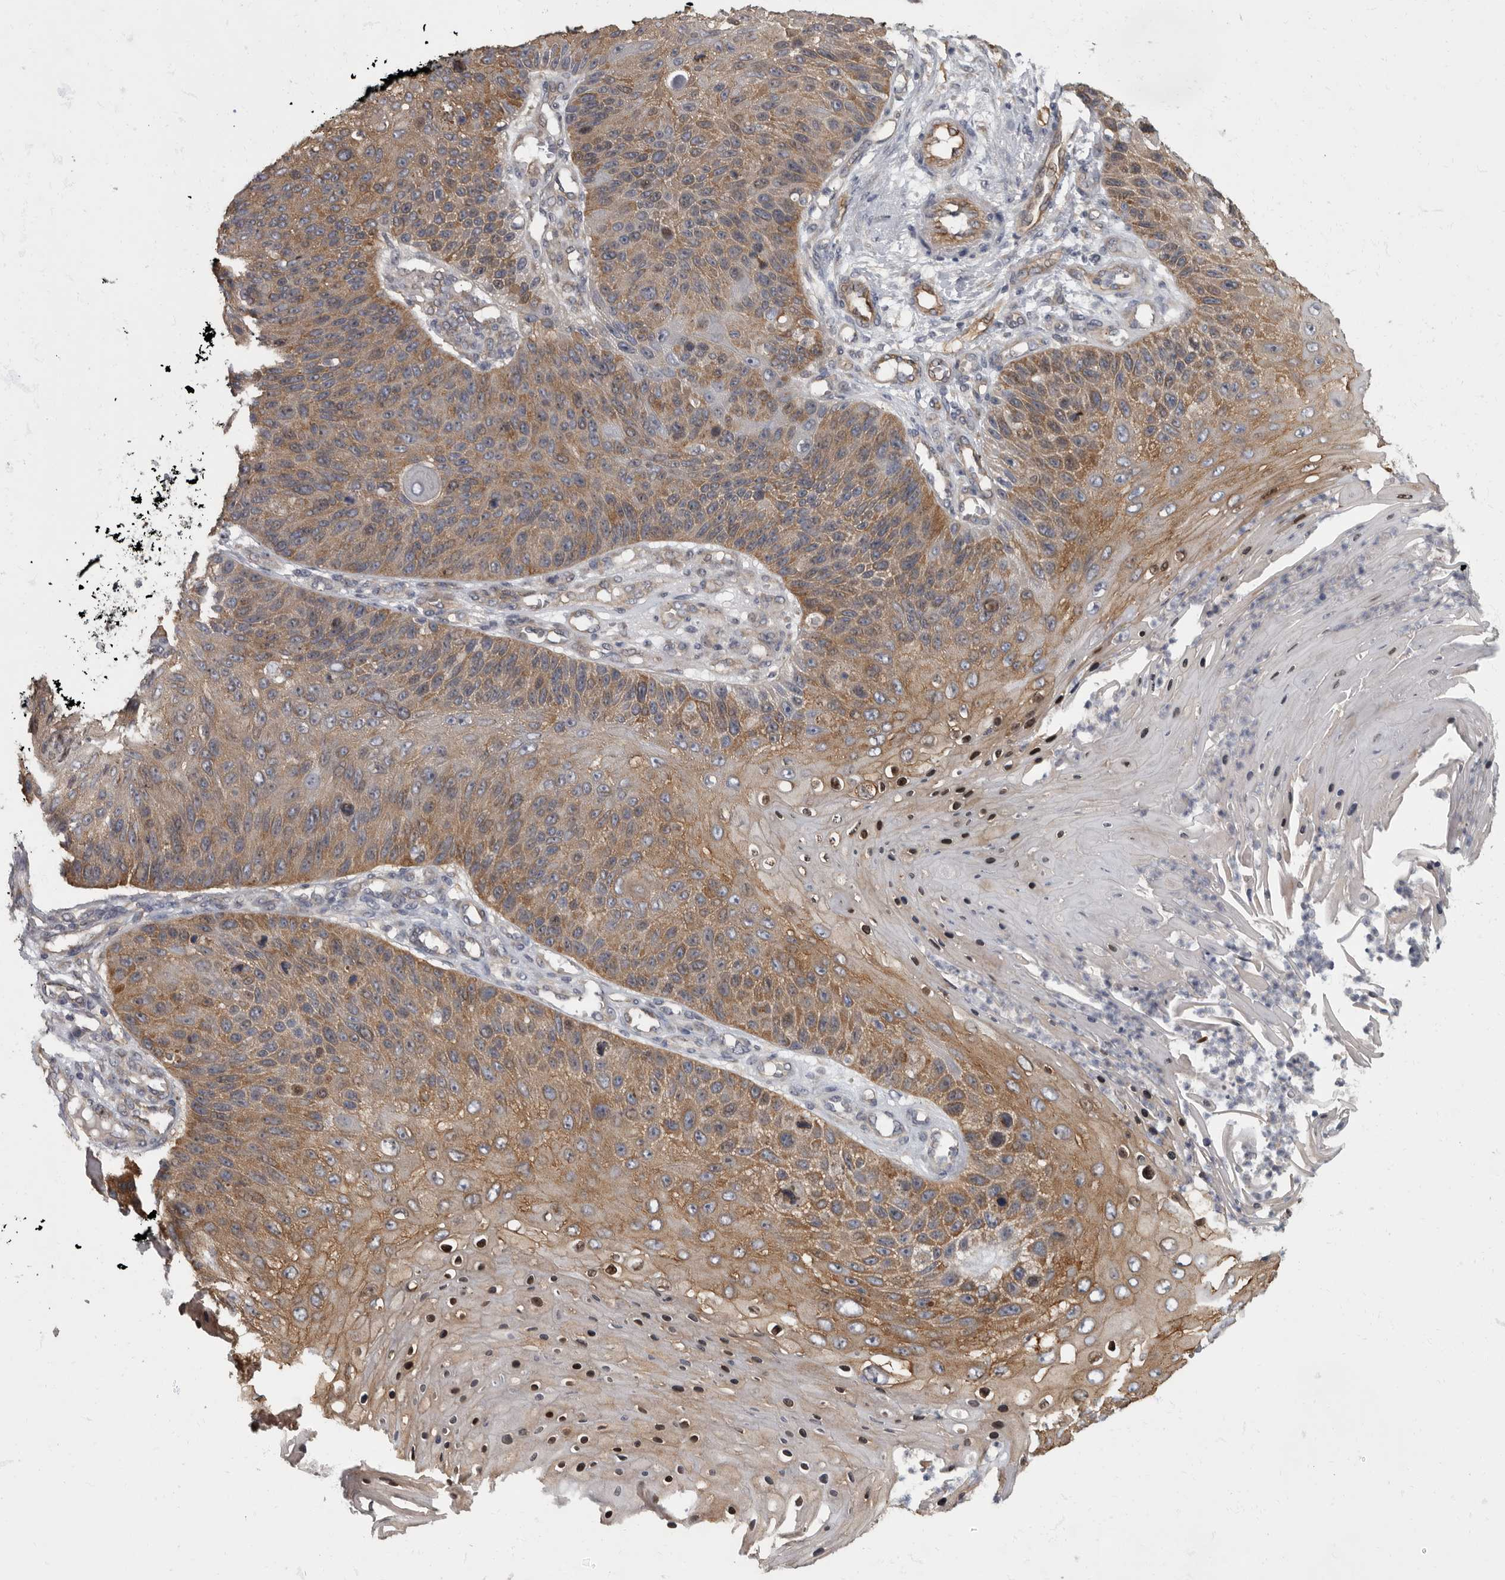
{"staining": {"intensity": "moderate", "quantity": ">75%", "location": "cytoplasmic/membranous"}, "tissue": "skin cancer", "cell_type": "Tumor cells", "image_type": "cancer", "snomed": [{"axis": "morphology", "description": "Squamous cell carcinoma, NOS"}, {"axis": "topography", "description": "Skin"}], "caption": "Tumor cells demonstrate moderate cytoplasmic/membranous positivity in about >75% of cells in skin cancer (squamous cell carcinoma). (IHC, brightfield microscopy, high magnification).", "gene": "PDK1", "patient": {"sex": "female", "age": 88}}